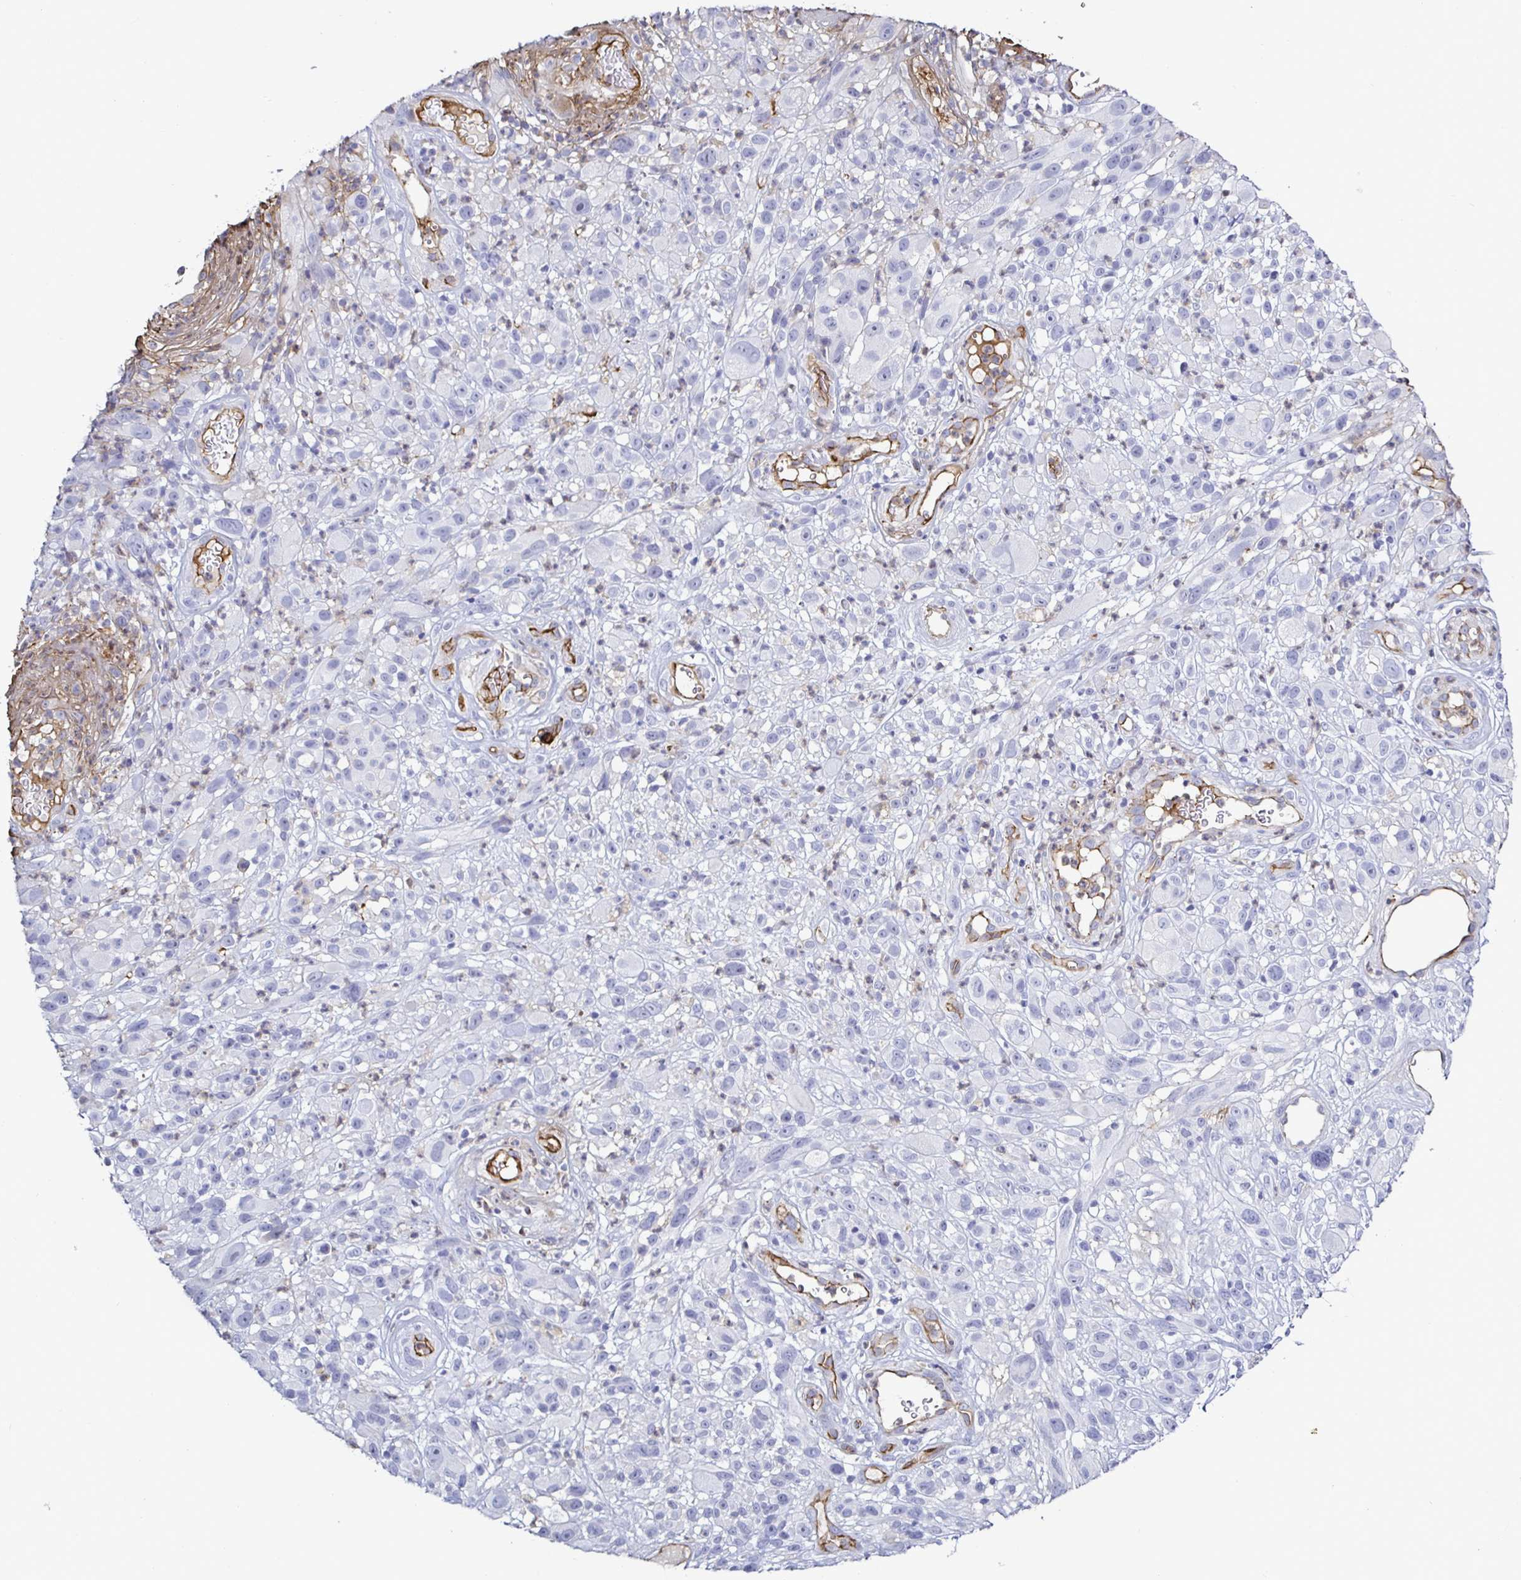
{"staining": {"intensity": "negative", "quantity": "none", "location": "none"}, "tissue": "melanoma", "cell_type": "Tumor cells", "image_type": "cancer", "snomed": [{"axis": "morphology", "description": "Malignant melanoma, NOS"}, {"axis": "topography", "description": "Skin"}], "caption": "Malignant melanoma was stained to show a protein in brown. There is no significant positivity in tumor cells.", "gene": "ACSBG2", "patient": {"sex": "male", "age": 68}}